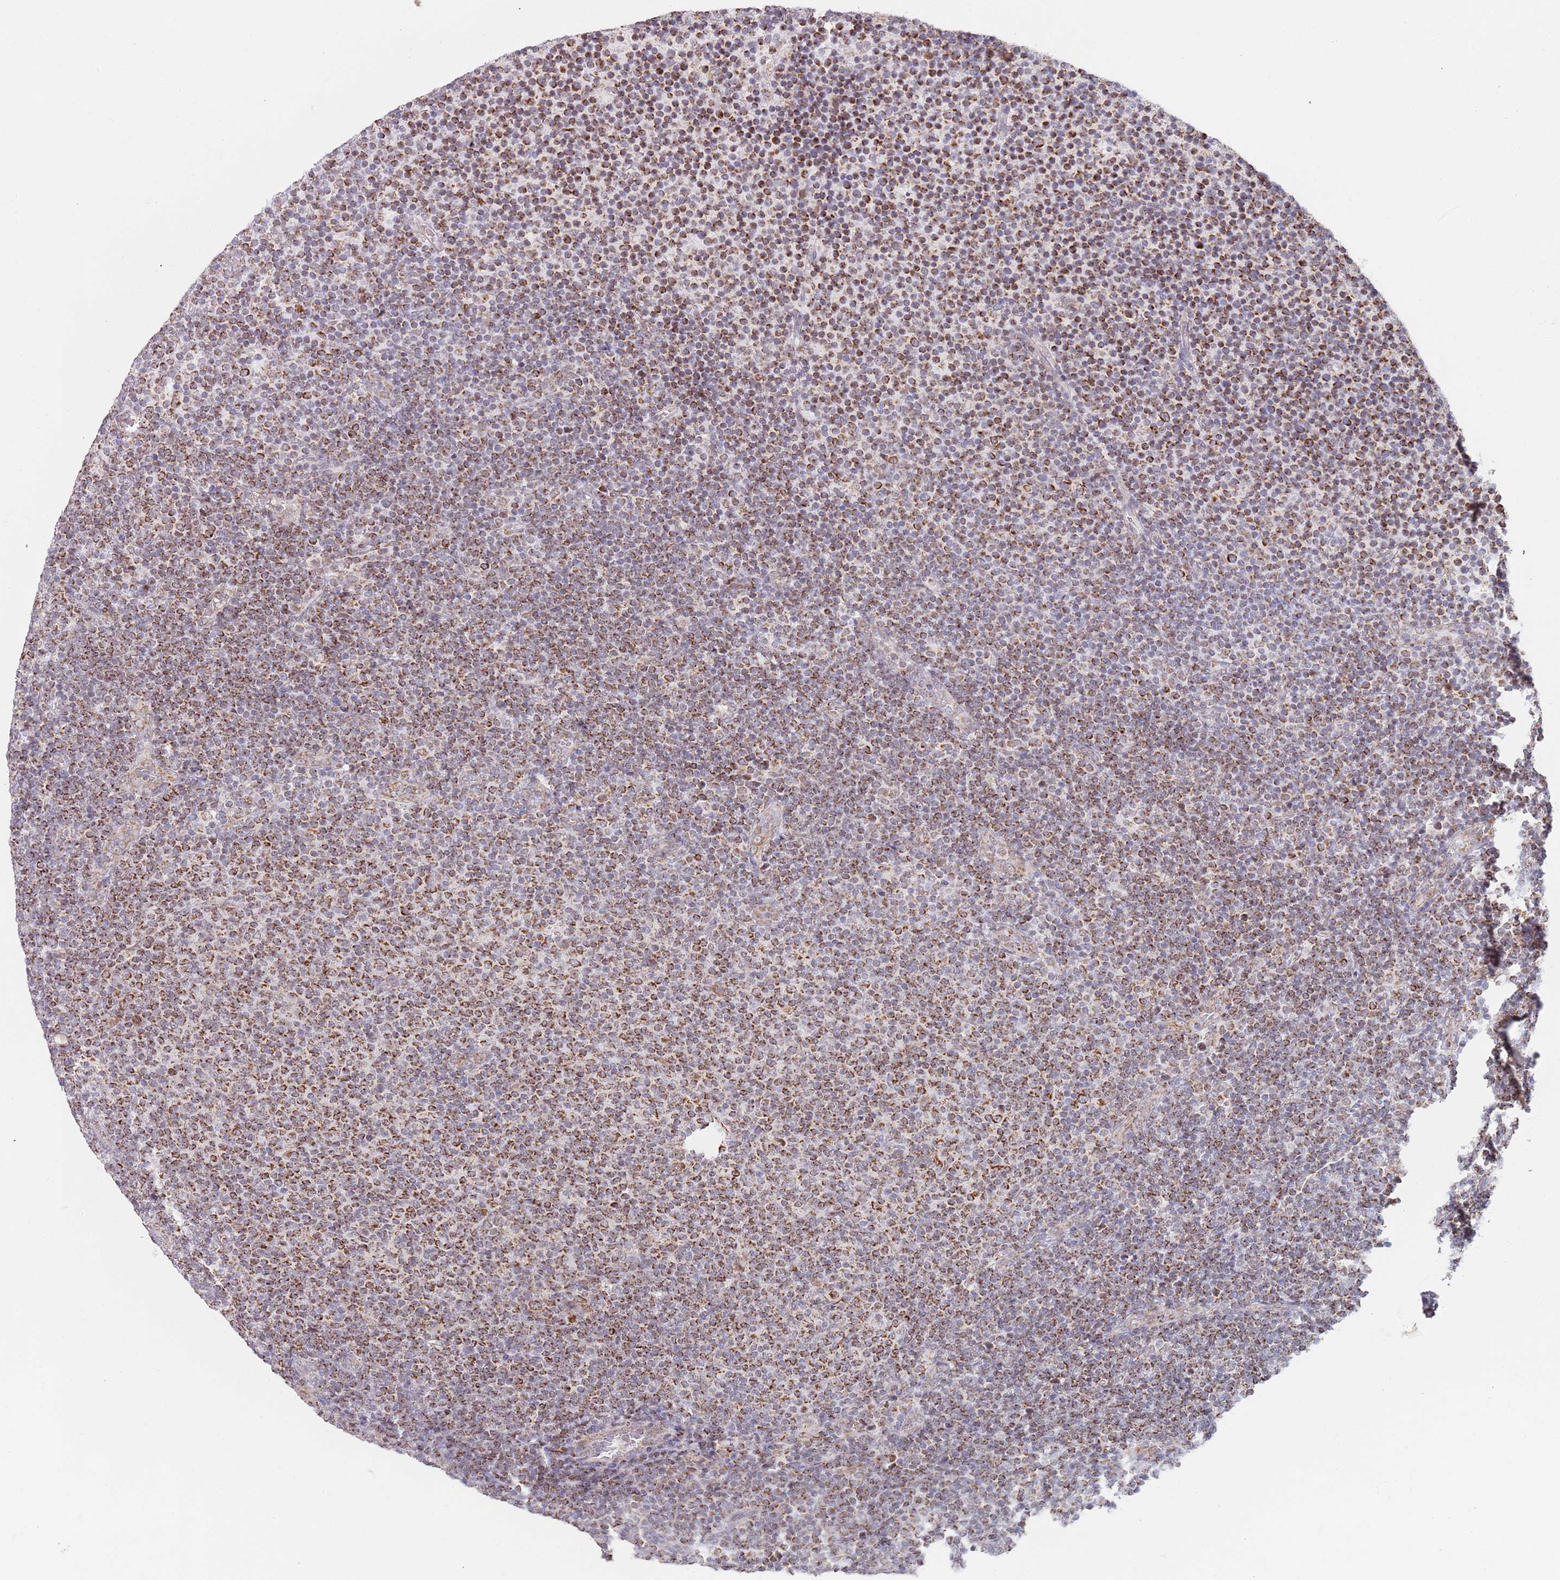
{"staining": {"intensity": "strong", "quantity": ">75%", "location": "cytoplasmic/membranous"}, "tissue": "lymphoma", "cell_type": "Tumor cells", "image_type": "cancer", "snomed": [{"axis": "morphology", "description": "Malignant lymphoma, non-Hodgkin's type, Low grade"}, {"axis": "topography", "description": "Lymph node"}], "caption": "DAB (3,3'-diaminobenzidine) immunohistochemical staining of low-grade malignant lymphoma, non-Hodgkin's type reveals strong cytoplasmic/membranous protein staining in approximately >75% of tumor cells.", "gene": "TIMM13", "patient": {"sex": "male", "age": 66}}